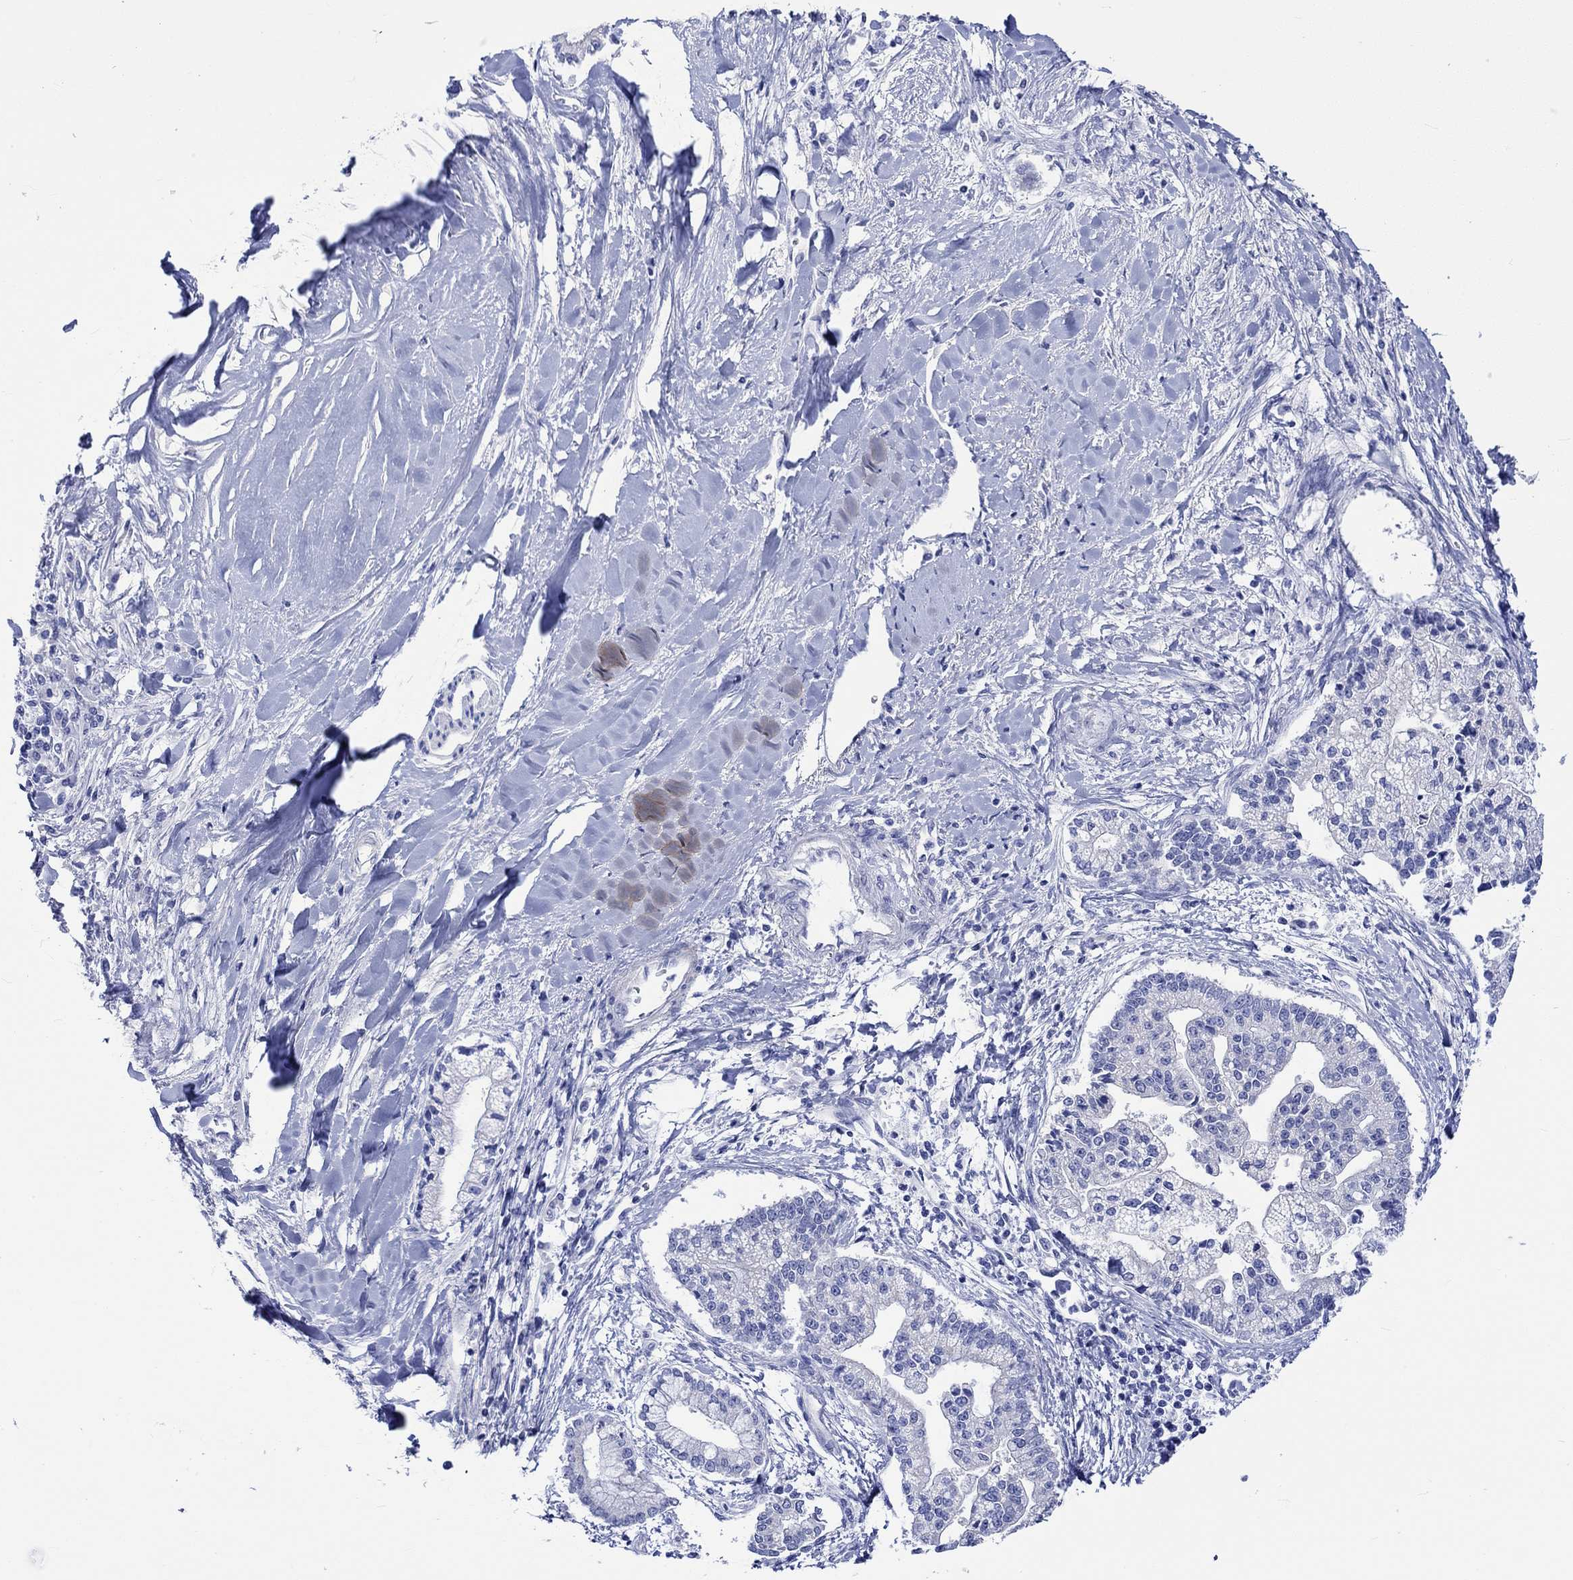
{"staining": {"intensity": "negative", "quantity": "none", "location": "none"}, "tissue": "liver cancer", "cell_type": "Tumor cells", "image_type": "cancer", "snomed": [{"axis": "morphology", "description": "Cholangiocarcinoma"}, {"axis": "topography", "description": "Liver"}], "caption": "Immunohistochemistry of human liver cancer (cholangiocarcinoma) displays no positivity in tumor cells. (DAB (3,3'-diaminobenzidine) immunohistochemistry (IHC) with hematoxylin counter stain).", "gene": "HARBI1", "patient": {"sex": "male", "age": 50}}